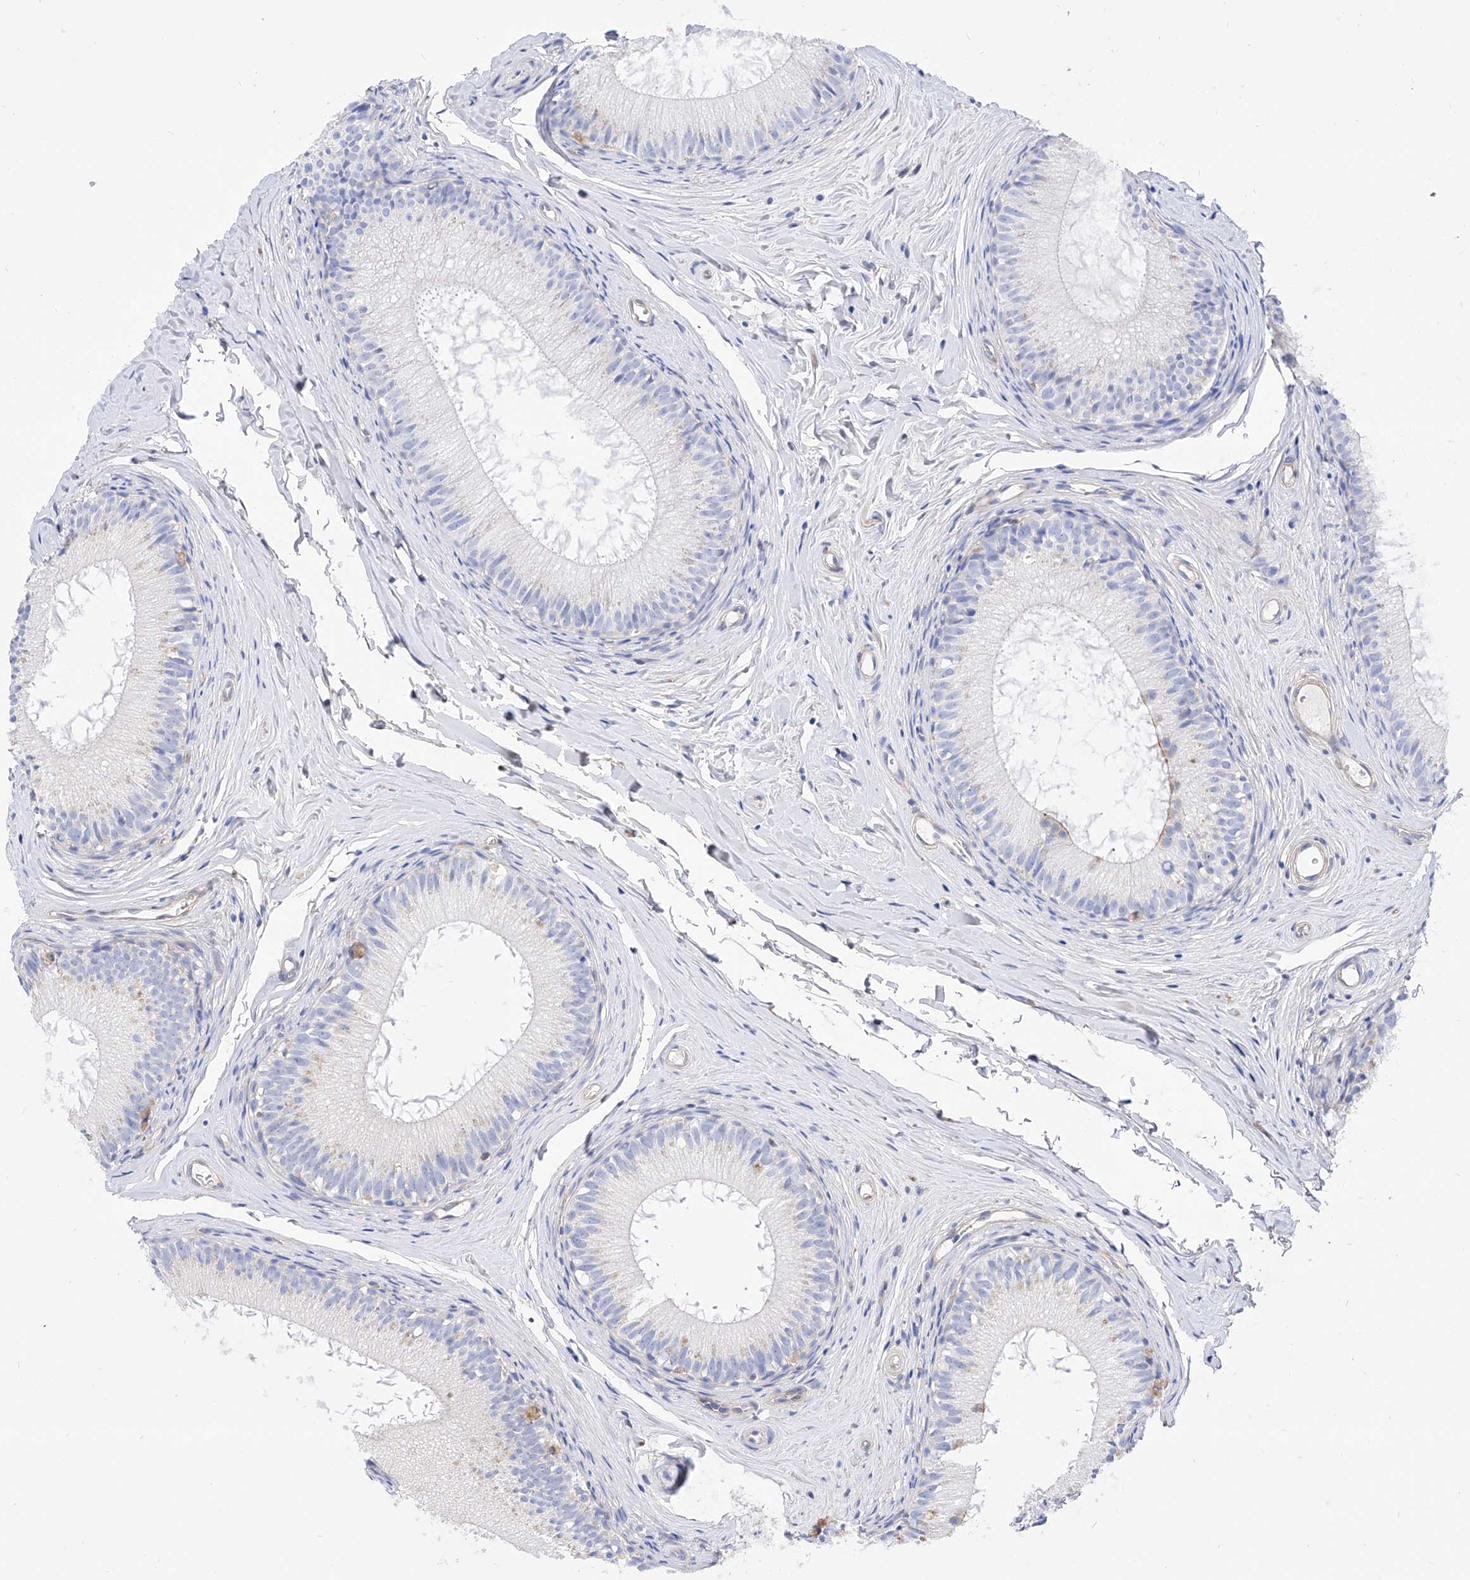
{"staining": {"intensity": "negative", "quantity": "none", "location": "none"}, "tissue": "epididymis", "cell_type": "Glandular cells", "image_type": "normal", "snomed": [{"axis": "morphology", "description": "Normal tissue, NOS"}, {"axis": "topography", "description": "Epididymis"}], "caption": "Immunohistochemistry (IHC) micrograph of normal human epididymis stained for a protein (brown), which exhibits no expression in glandular cells.", "gene": "ZNF653", "patient": {"sex": "male", "age": 34}}